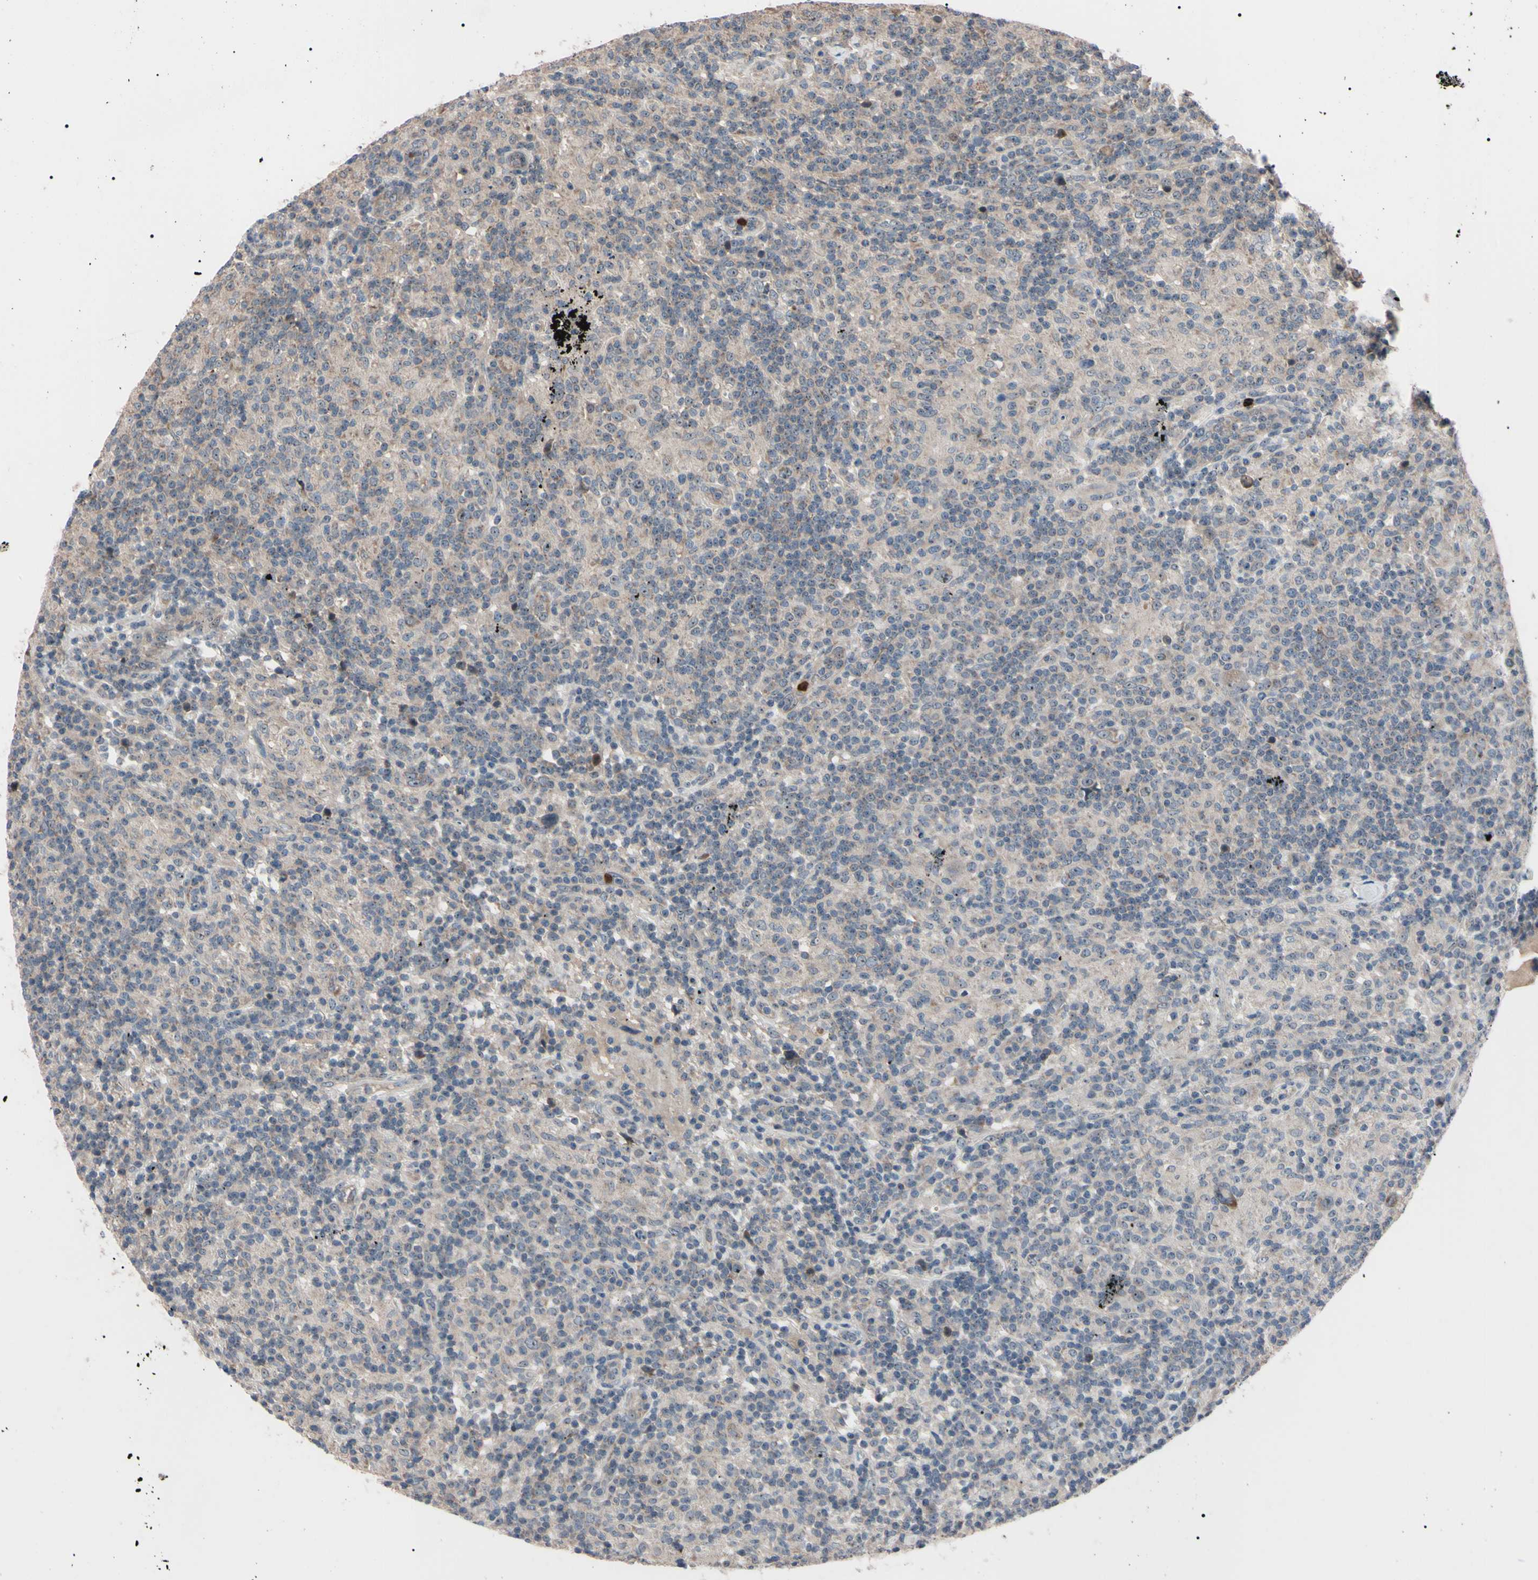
{"staining": {"intensity": "weak", "quantity": ">75%", "location": "cytoplasmic/membranous"}, "tissue": "lymphoma", "cell_type": "Tumor cells", "image_type": "cancer", "snomed": [{"axis": "morphology", "description": "Hodgkin's disease, NOS"}, {"axis": "topography", "description": "Lymph node"}], "caption": "Immunohistochemical staining of lymphoma reveals weak cytoplasmic/membranous protein staining in approximately >75% of tumor cells.", "gene": "TRAF5", "patient": {"sex": "male", "age": 70}}